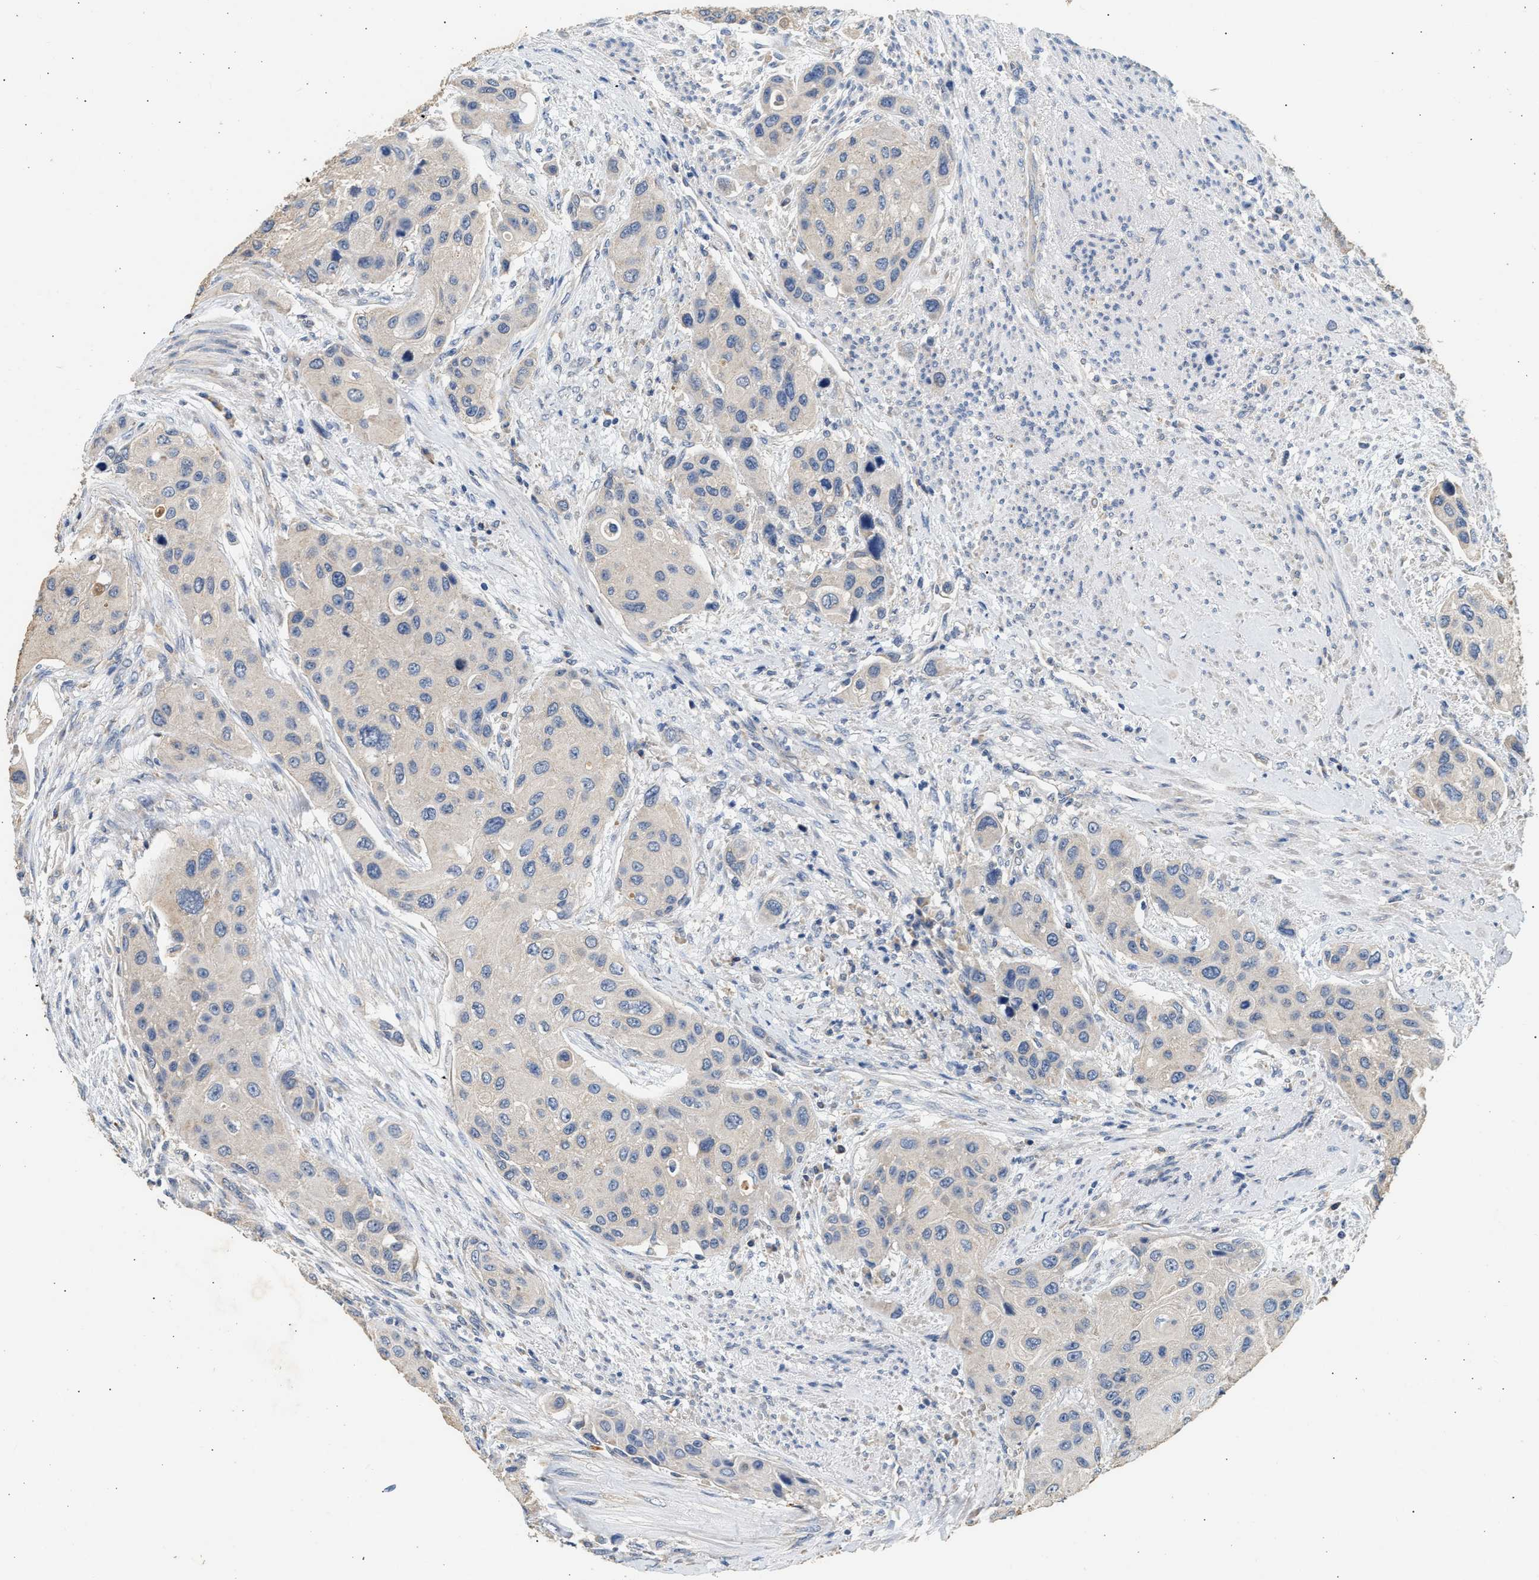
{"staining": {"intensity": "negative", "quantity": "none", "location": "none"}, "tissue": "urothelial cancer", "cell_type": "Tumor cells", "image_type": "cancer", "snomed": [{"axis": "morphology", "description": "Urothelial carcinoma, High grade"}, {"axis": "topography", "description": "Urinary bladder"}], "caption": "Immunohistochemistry (IHC) of urothelial cancer reveals no positivity in tumor cells. Brightfield microscopy of IHC stained with DAB (brown) and hematoxylin (blue), captured at high magnification.", "gene": "WDR31", "patient": {"sex": "female", "age": 56}}